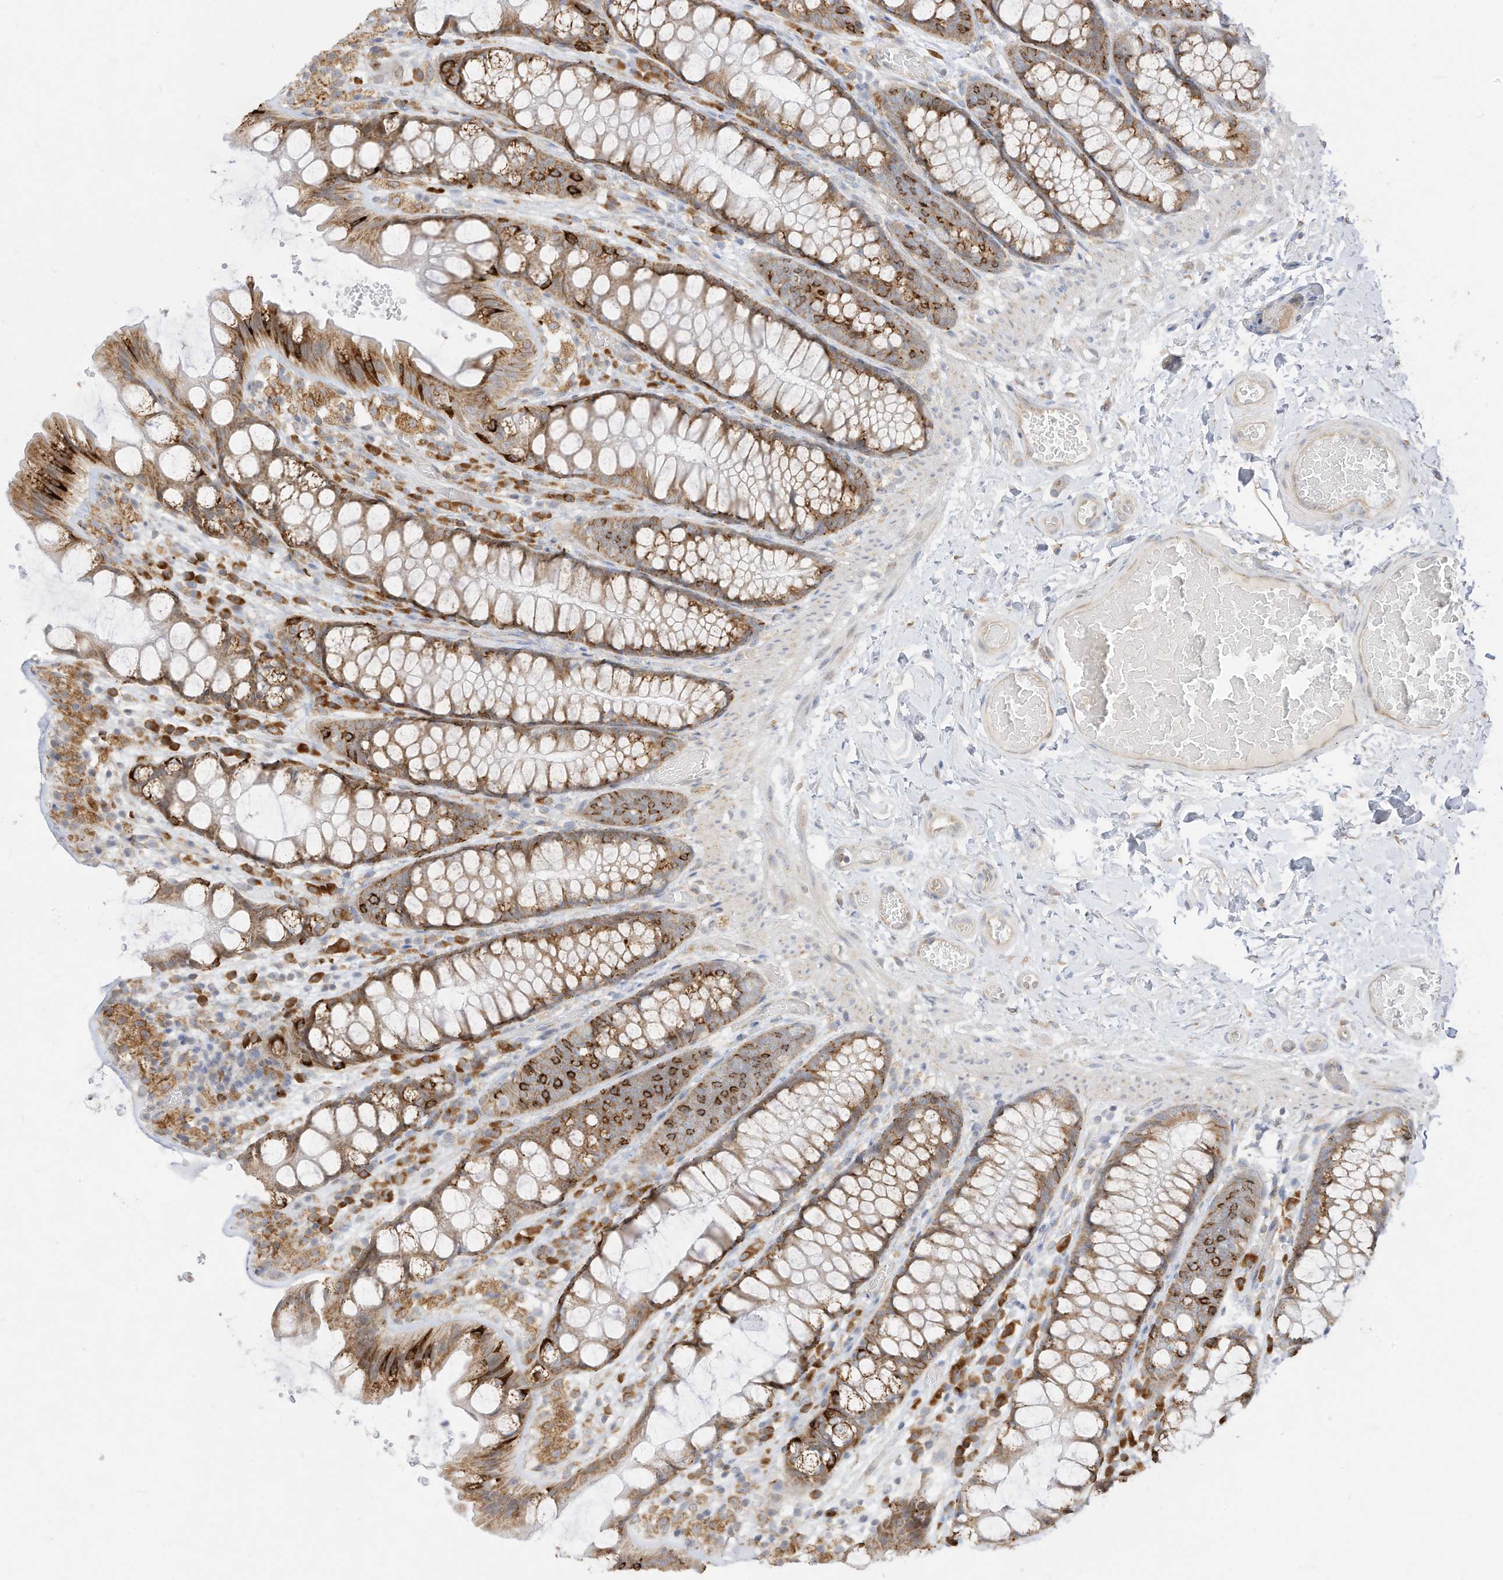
{"staining": {"intensity": "weak", "quantity": ">75%", "location": "cytoplasmic/membranous"}, "tissue": "colon", "cell_type": "Endothelial cells", "image_type": "normal", "snomed": [{"axis": "morphology", "description": "Normal tissue, NOS"}, {"axis": "topography", "description": "Colon"}], "caption": "A histopathology image of colon stained for a protein reveals weak cytoplasmic/membranous brown staining in endothelial cells. (DAB IHC with brightfield microscopy, high magnification).", "gene": "STT3A", "patient": {"sex": "male", "age": 47}}